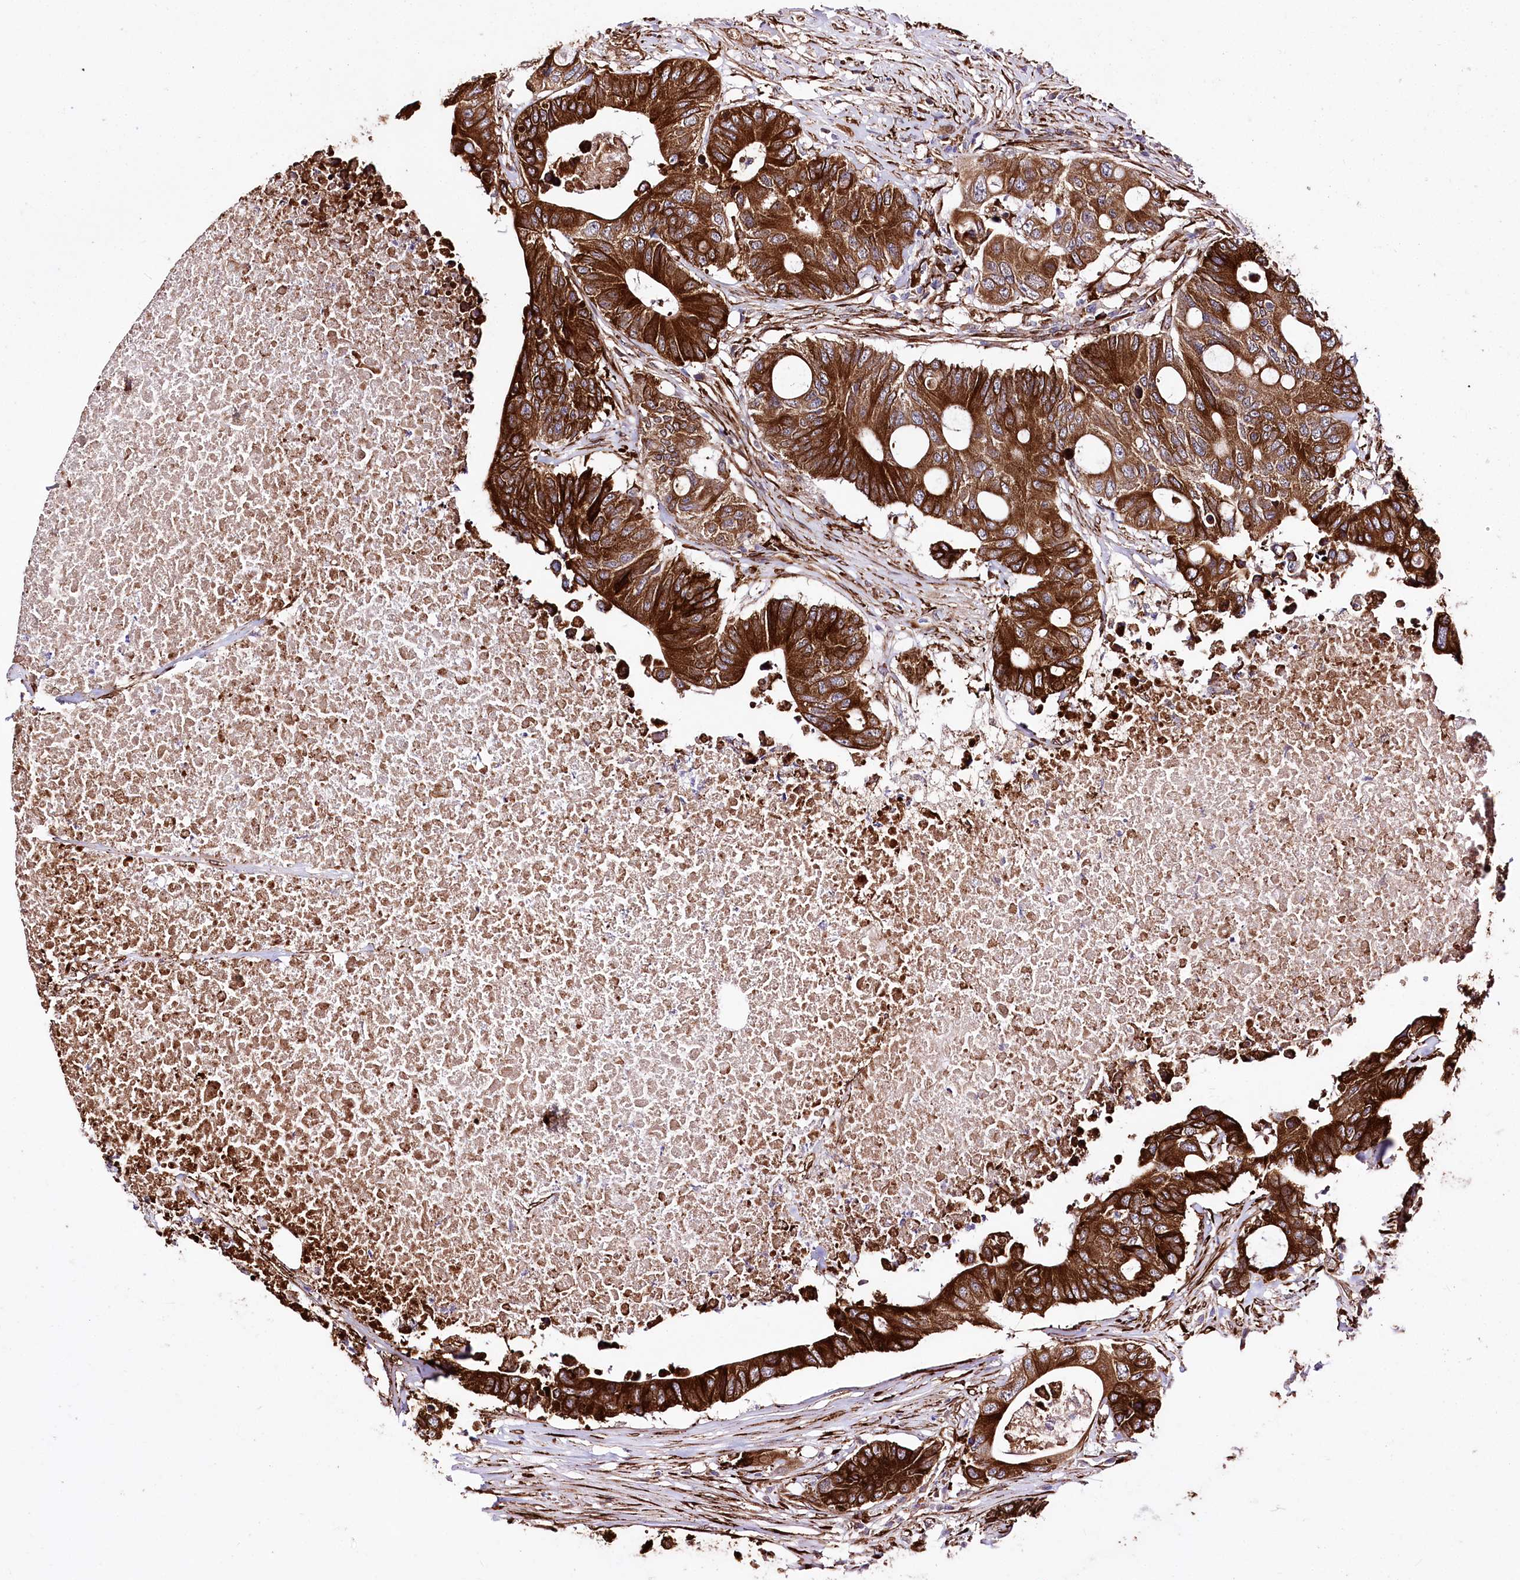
{"staining": {"intensity": "strong", "quantity": ">75%", "location": "cytoplasmic/membranous"}, "tissue": "colorectal cancer", "cell_type": "Tumor cells", "image_type": "cancer", "snomed": [{"axis": "morphology", "description": "Adenocarcinoma, NOS"}, {"axis": "topography", "description": "Colon"}], "caption": "IHC micrograph of neoplastic tissue: human colorectal adenocarcinoma stained using IHC reveals high levels of strong protein expression localized specifically in the cytoplasmic/membranous of tumor cells, appearing as a cytoplasmic/membranous brown color.", "gene": "WWC1", "patient": {"sex": "male", "age": 71}}